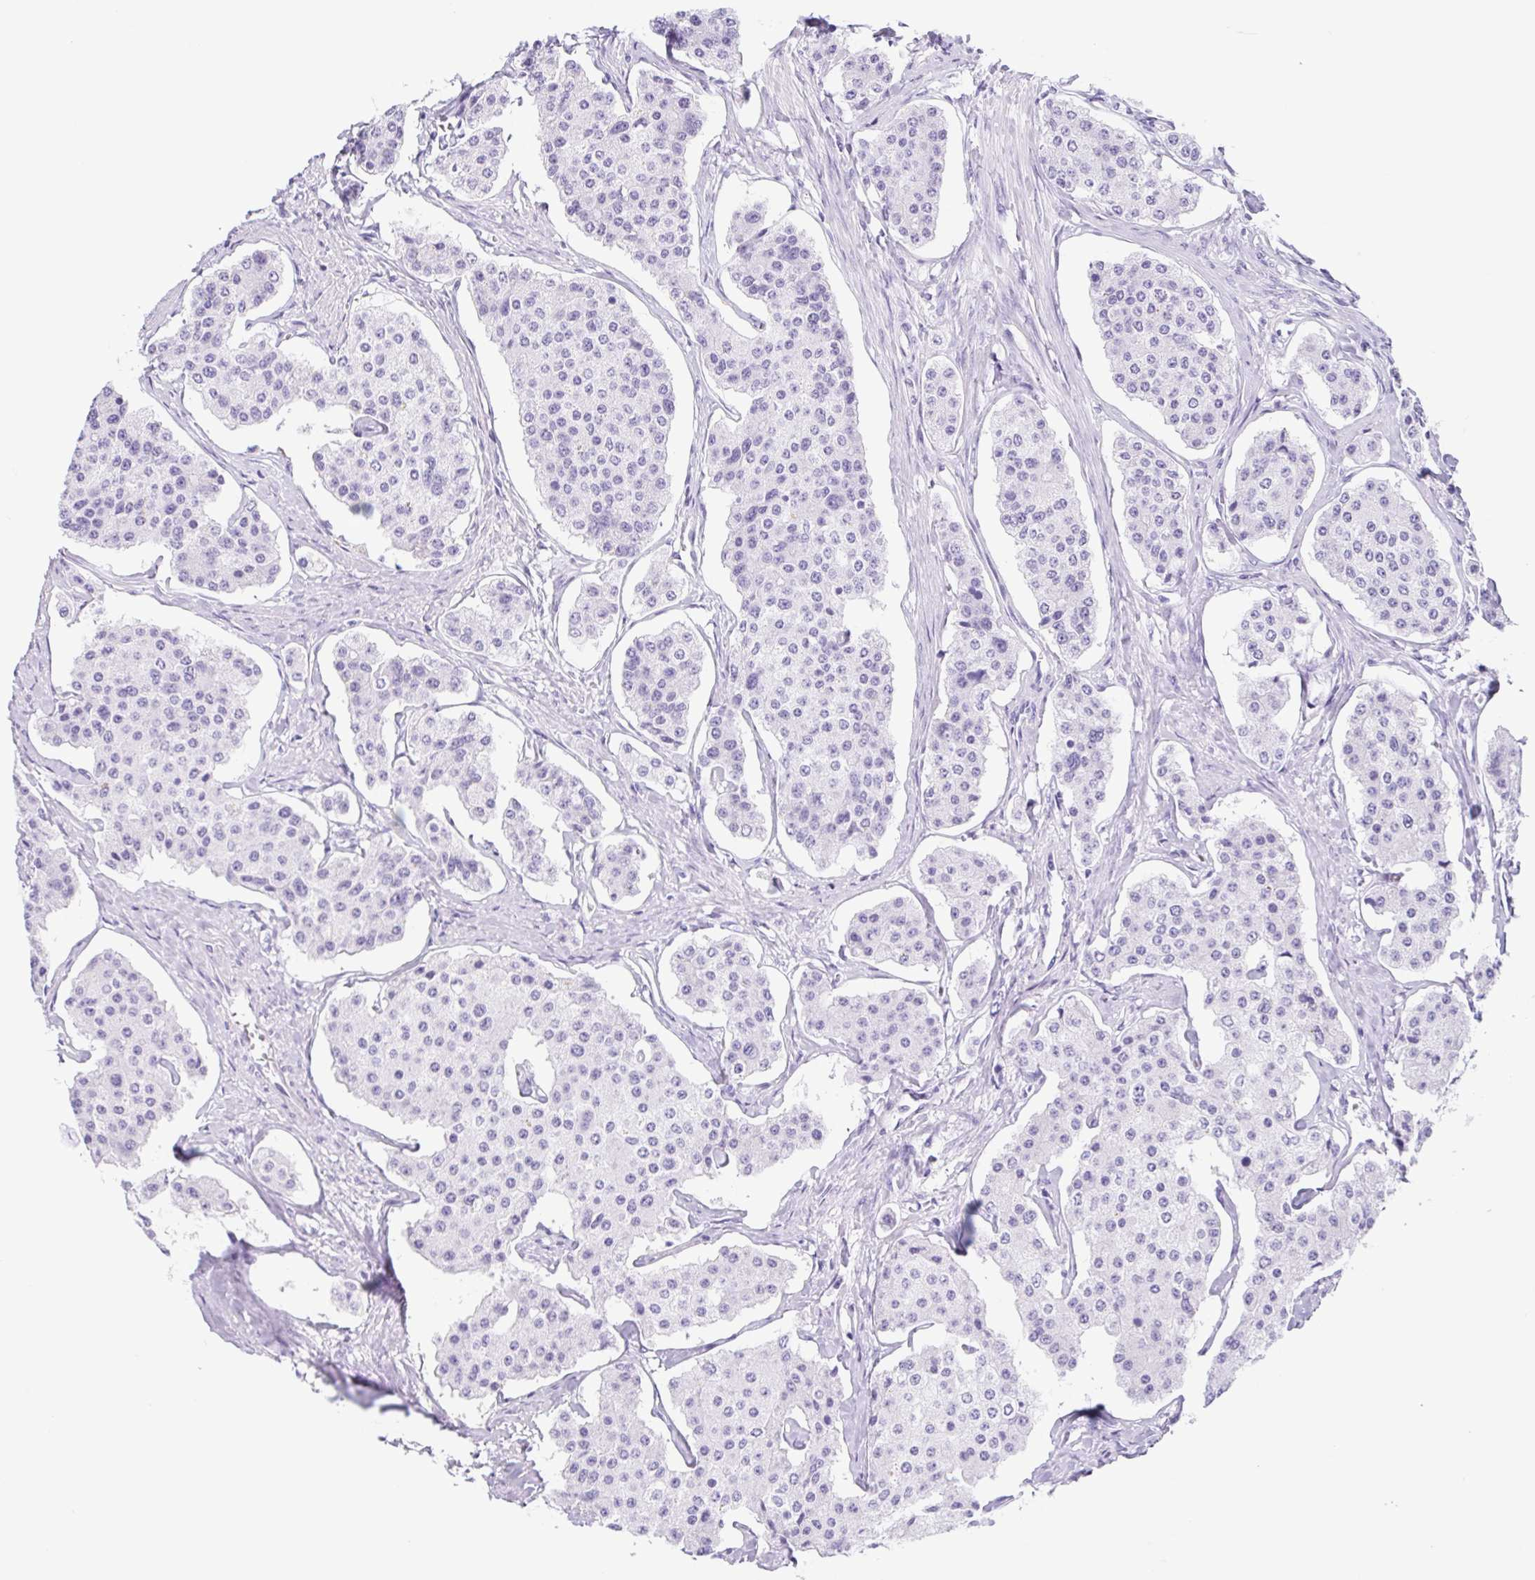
{"staining": {"intensity": "negative", "quantity": "none", "location": "none"}, "tissue": "carcinoid", "cell_type": "Tumor cells", "image_type": "cancer", "snomed": [{"axis": "morphology", "description": "Carcinoid, malignant, NOS"}, {"axis": "topography", "description": "Small intestine"}], "caption": "Tumor cells are negative for brown protein staining in malignant carcinoid. (Immunohistochemistry, brightfield microscopy, high magnification).", "gene": "CYP21A2", "patient": {"sex": "female", "age": 65}}